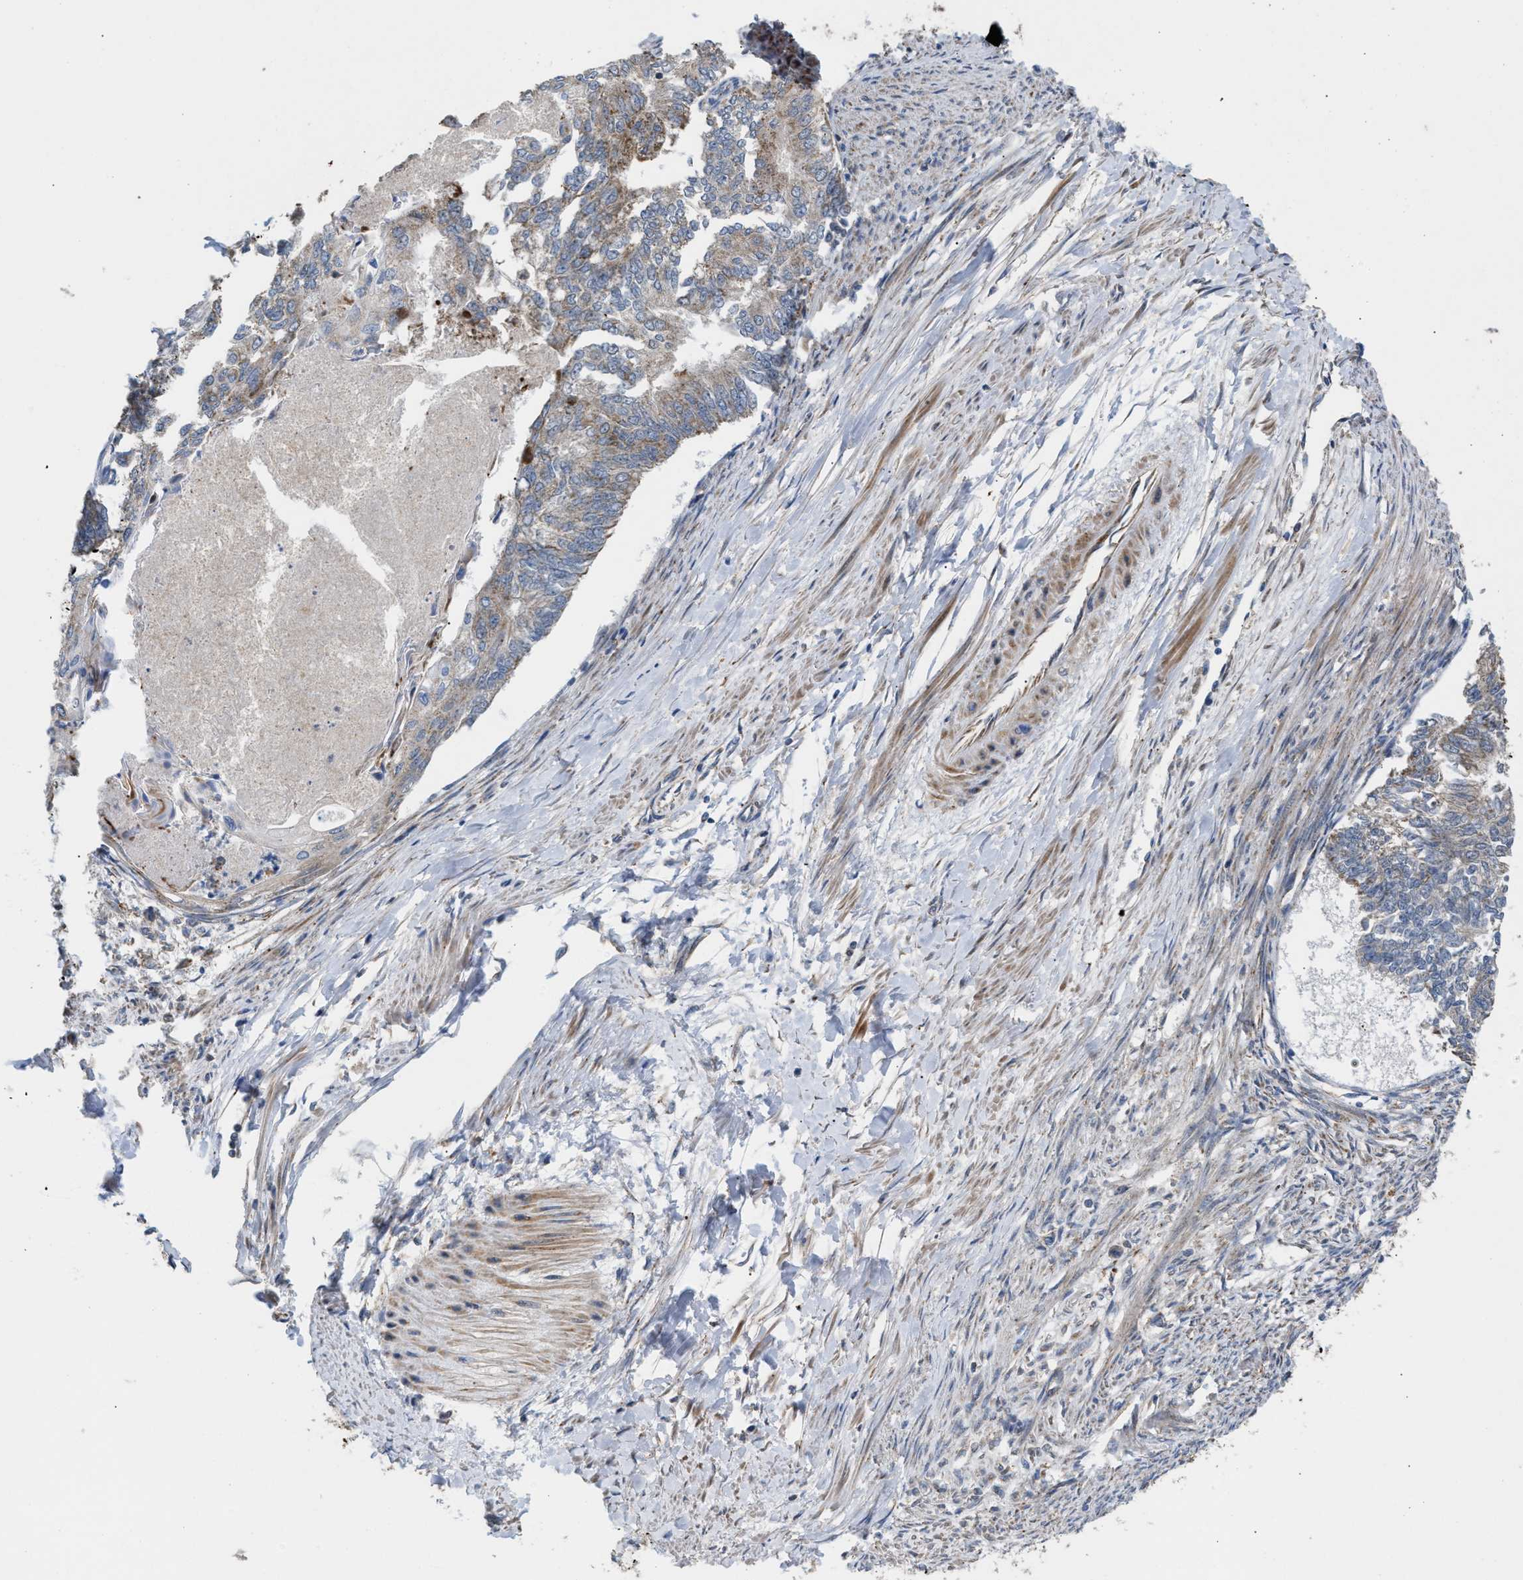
{"staining": {"intensity": "weak", "quantity": "<25%", "location": "cytoplasmic/membranous"}, "tissue": "endometrial cancer", "cell_type": "Tumor cells", "image_type": "cancer", "snomed": [{"axis": "morphology", "description": "Adenocarcinoma, NOS"}, {"axis": "topography", "description": "Endometrium"}], "caption": "Human endometrial cancer (adenocarcinoma) stained for a protein using immunohistochemistry (IHC) reveals no staining in tumor cells.", "gene": "TACO1", "patient": {"sex": "female", "age": 32}}